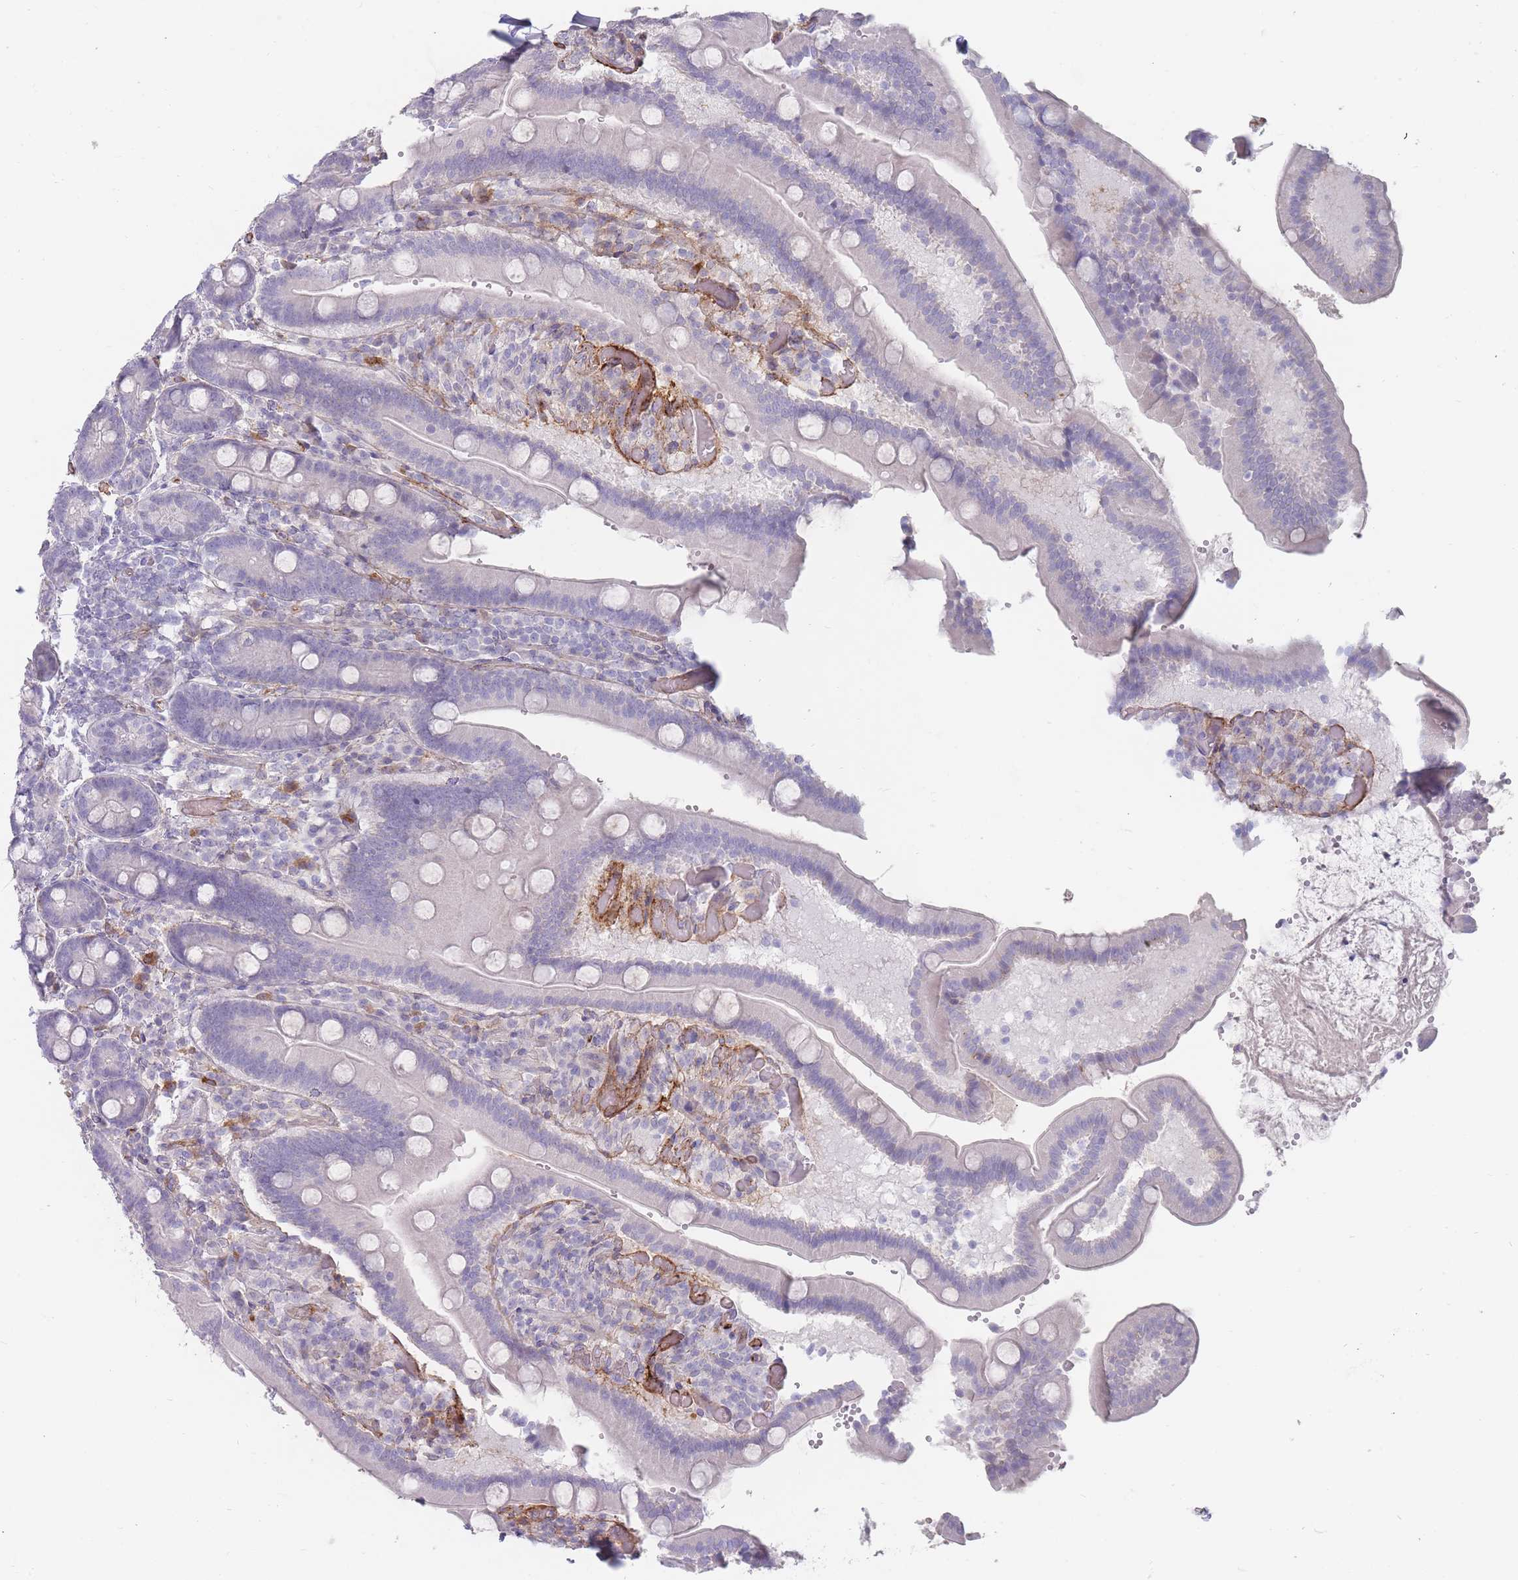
{"staining": {"intensity": "negative", "quantity": "none", "location": "none"}, "tissue": "duodenum", "cell_type": "Glandular cells", "image_type": "normal", "snomed": [{"axis": "morphology", "description": "Normal tissue, NOS"}, {"axis": "topography", "description": "Duodenum"}], "caption": "A high-resolution histopathology image shows IHC staining of normal duodenum, which displays no significant expression in glandular cells.", "gene": "PRG4", "patient": {"sex": "female", "age": 62}}